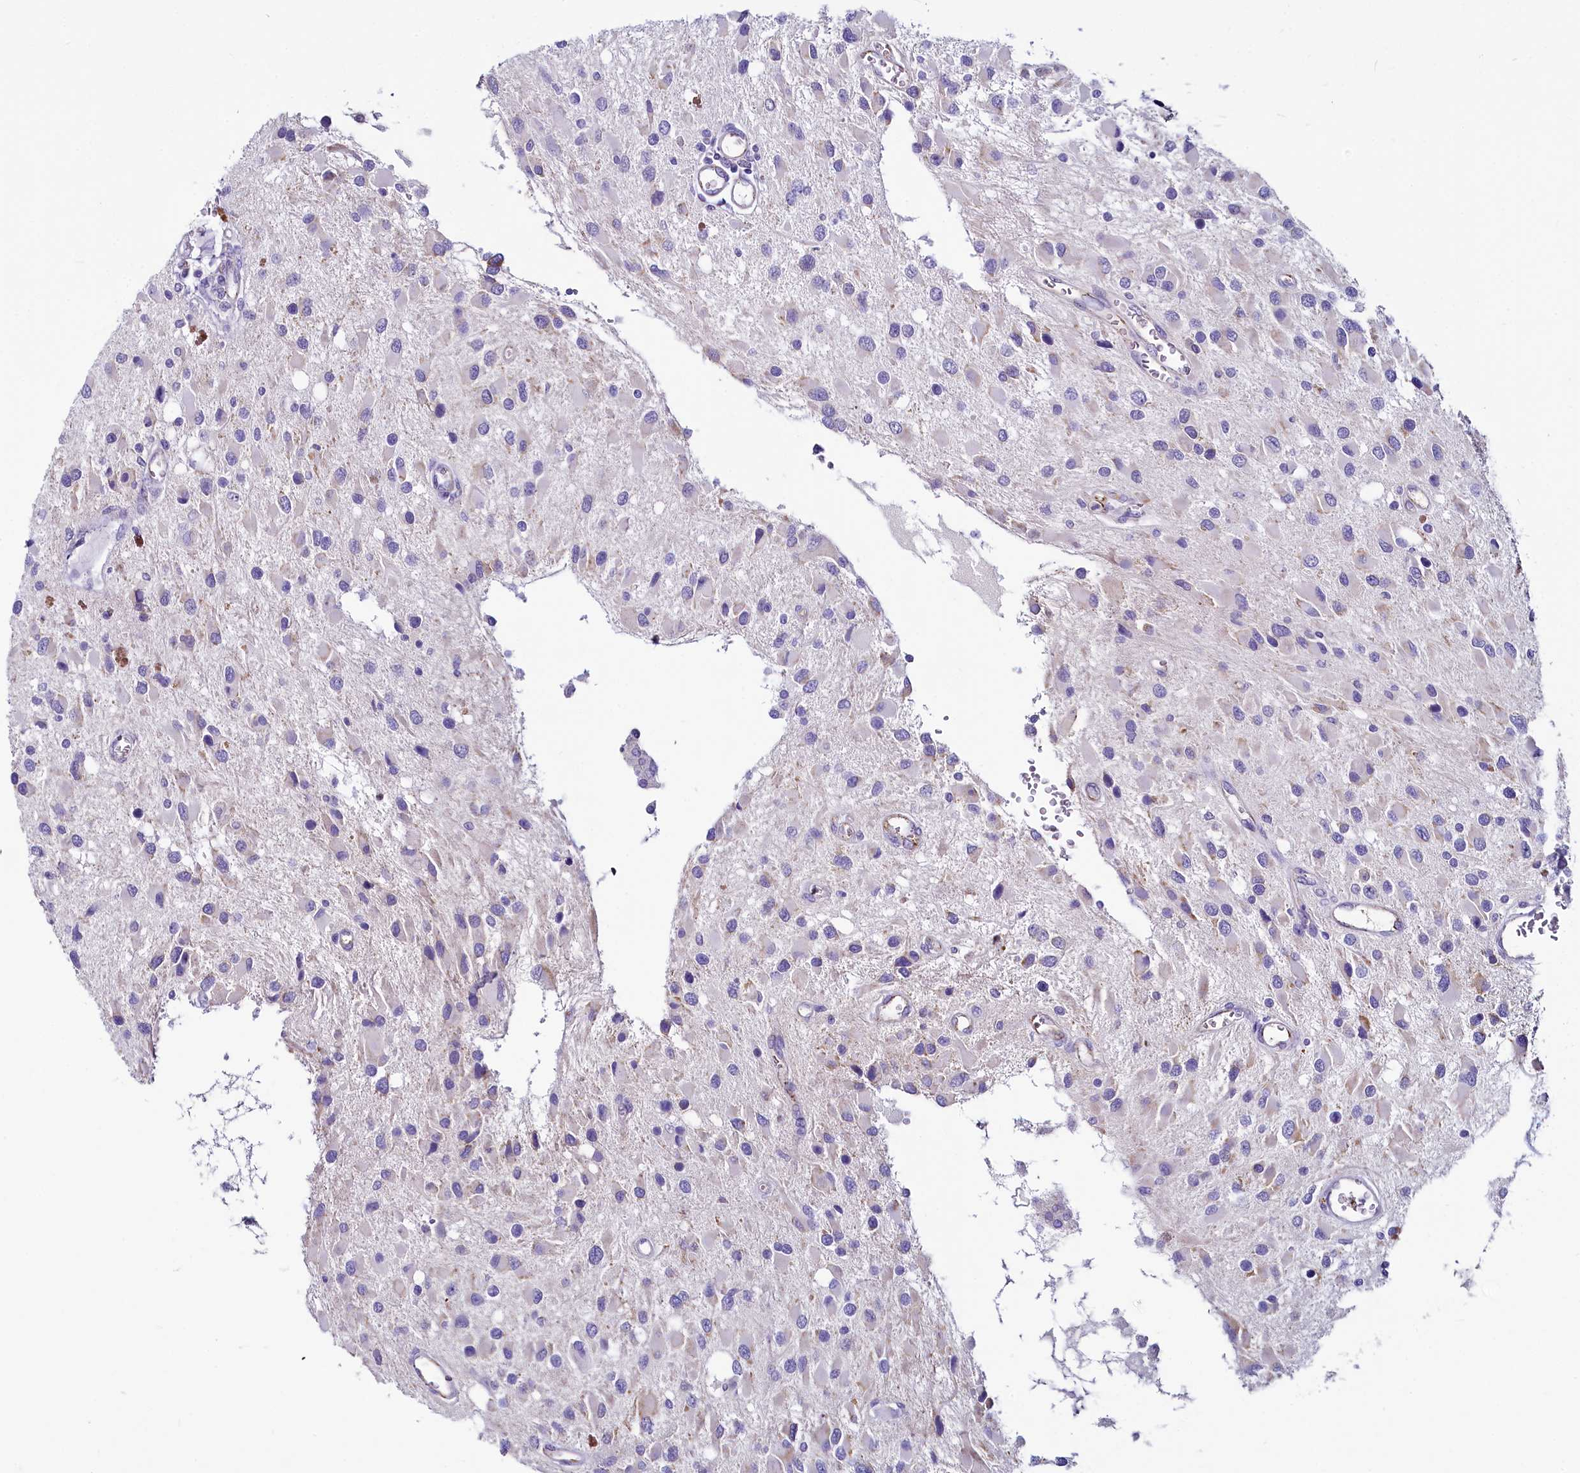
{"staining": {"intensity": "negative", "quantity": "none", "location": "none"}, "tissue": "glioma", "cell_type": "Tumor cells", "image_type": "cancer", "snomed": [{"axis": "morphology", "description": "Glioma, malignant, High grade"}, {"axis": "topography", "description": "Brain"}], "caption": "Micrograph shows no protein expression in tumor cells of glioma tissue. (DAB immunohistochemistry with hematoxylin counter stain).", "gene": "INSC", "patient": {"sex": "male", "age": 53}}